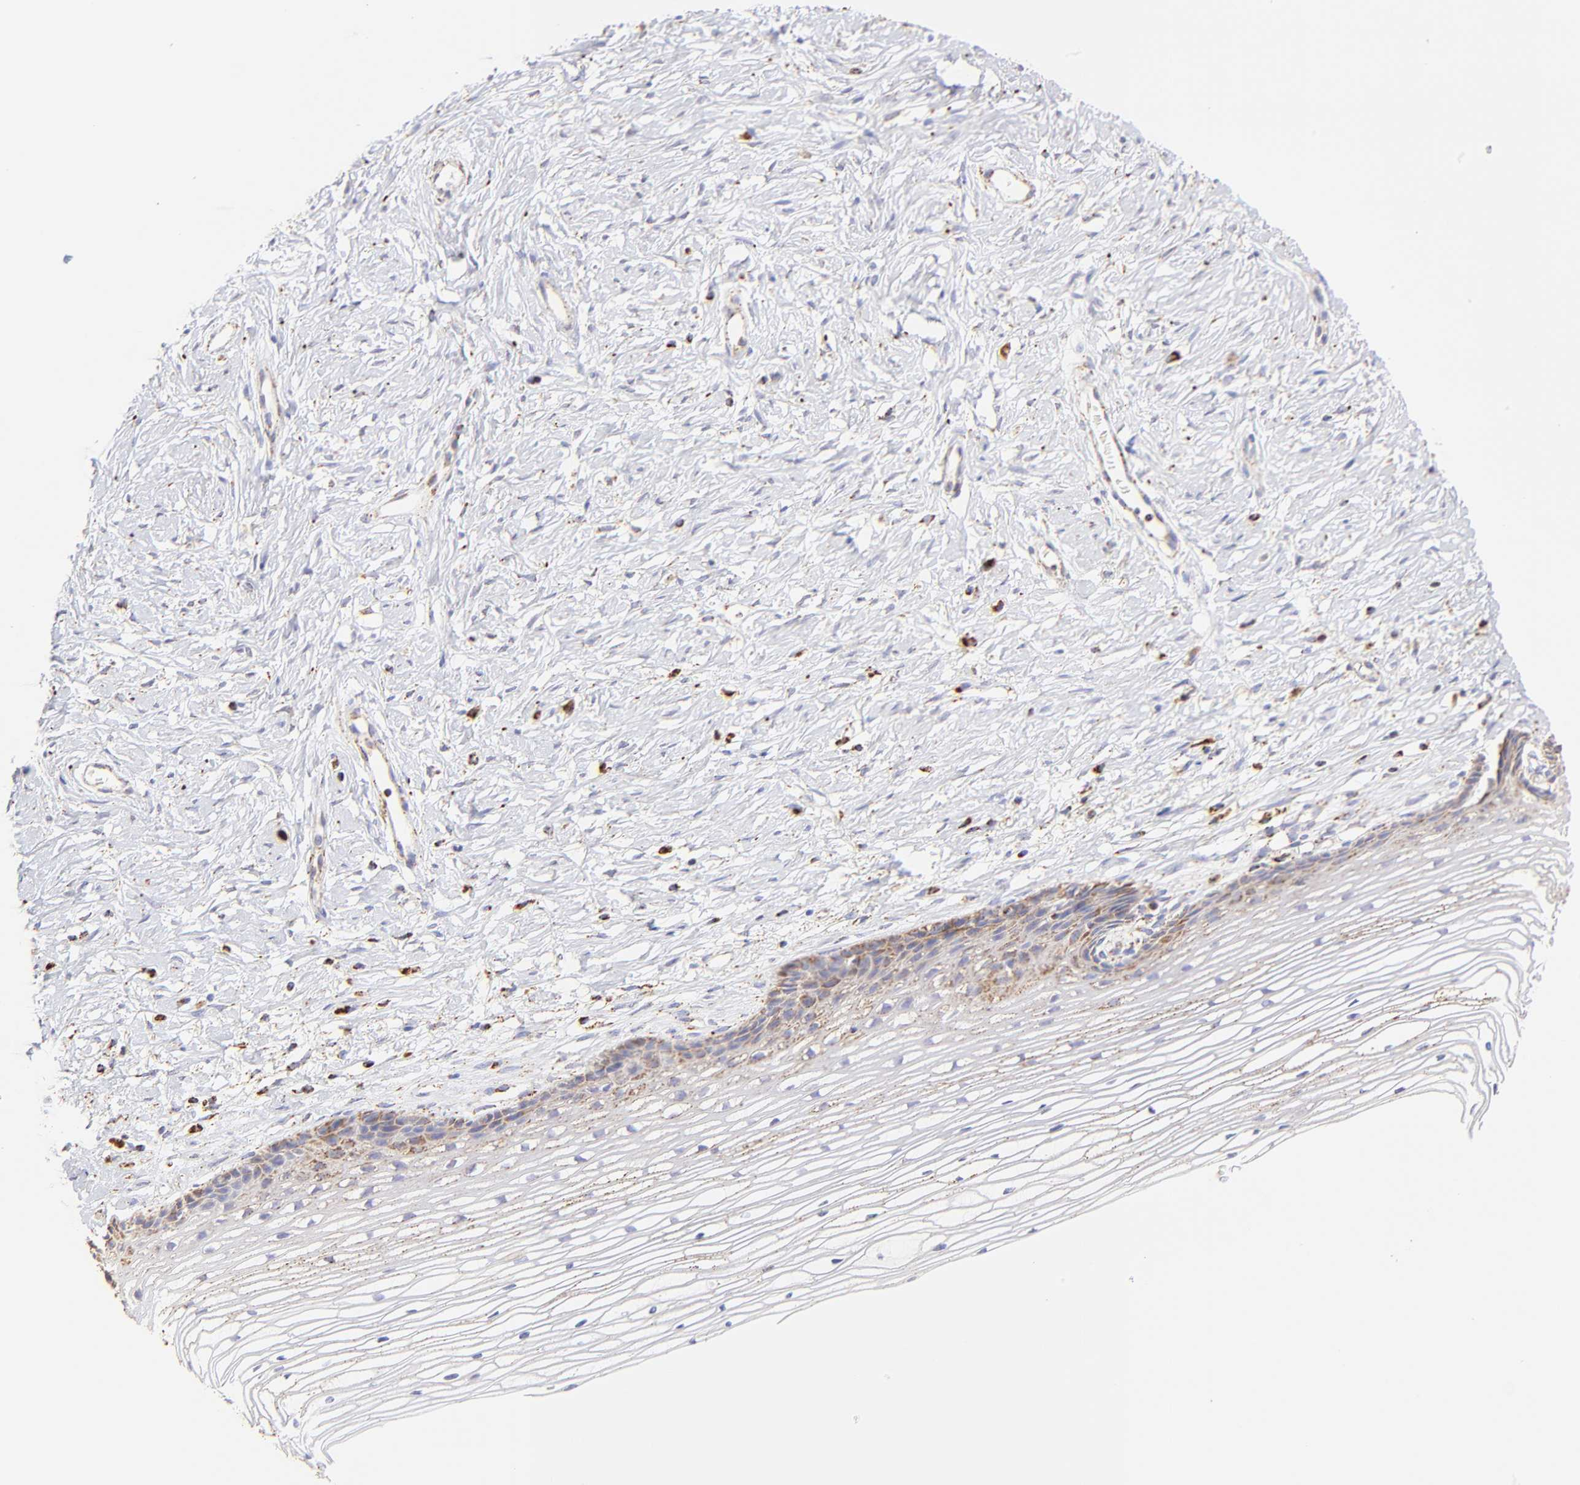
{"staining": {"intensity": "moderate", "quantity": ">75%", "location": "cytoplasmic/membranous"}, "tissue": "cervix", "cell_type": "Glandular cells", "image_type": "normal", "snomed": [{"axis": "morphology", "description": "Normal tissue, NOS"}, {"axis": "topography", "description": "Cervix"}], "caption": "Glandular cells show medium levels of moderate cytoplasmic/membranous staining in approximately >75% of cells in benign human cervix. (DAB IHC with brightfield microscopy, high magnification).", "gene": "ECH1", "patient": {"sex": "female", "age": 77}}